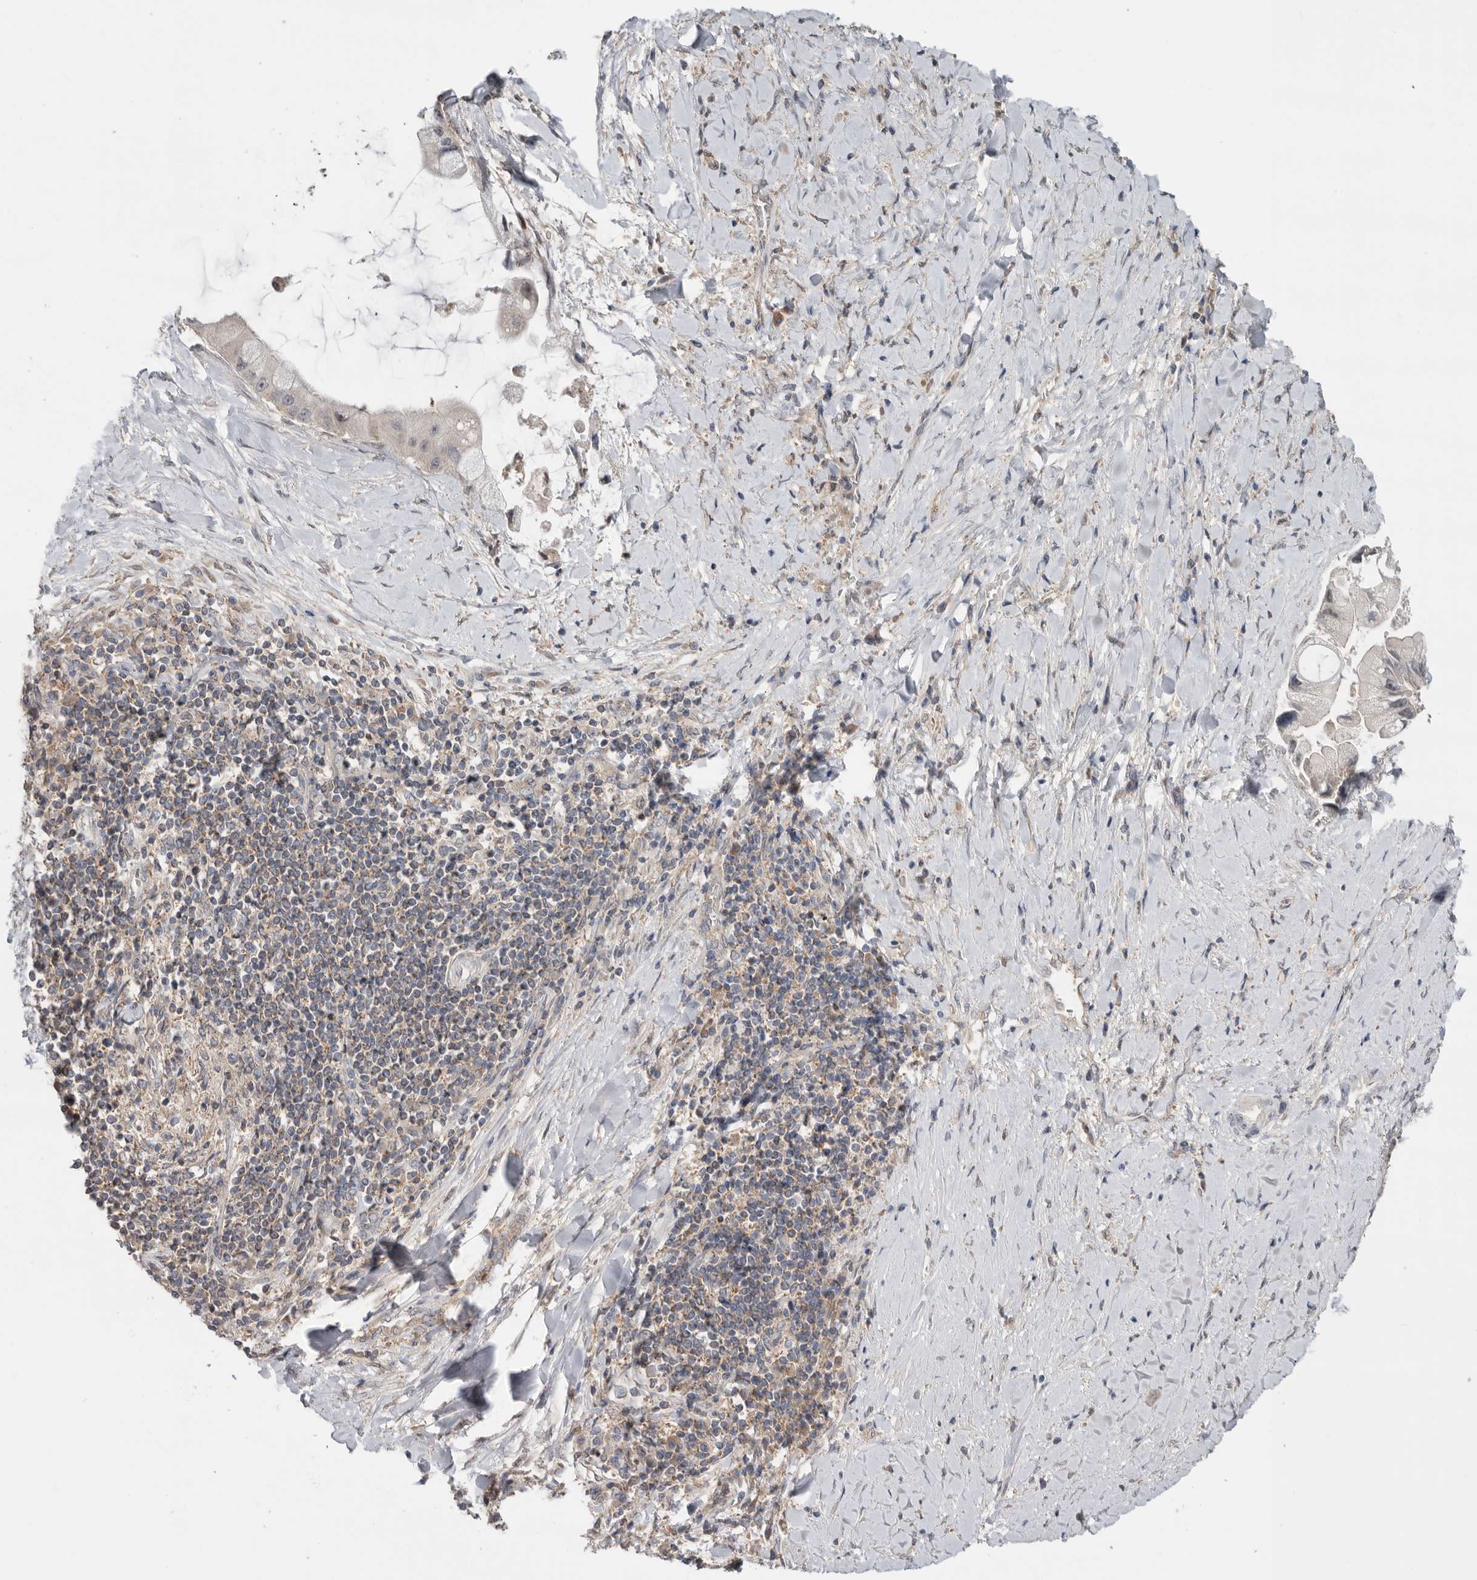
{"staining": {"intensity": "negative", "quantity": "none", "location": "none"}, "tissue": "liver cancer", "cell_type": "Tumor cells", "image_type": "cancer", "snomed": [{"axis": "morphology", "description": "Cholangiocarcinoma"}, {"axis": "topography", "description": "Liver"}], "caption": "A high-resolution micrograph shows IHC staining of liver cancer (cholangiocarcinoma), which shows no significant staining in tumor cells.", "gene": "KLK5", "patient": {"sex": "male", "age": 50}}